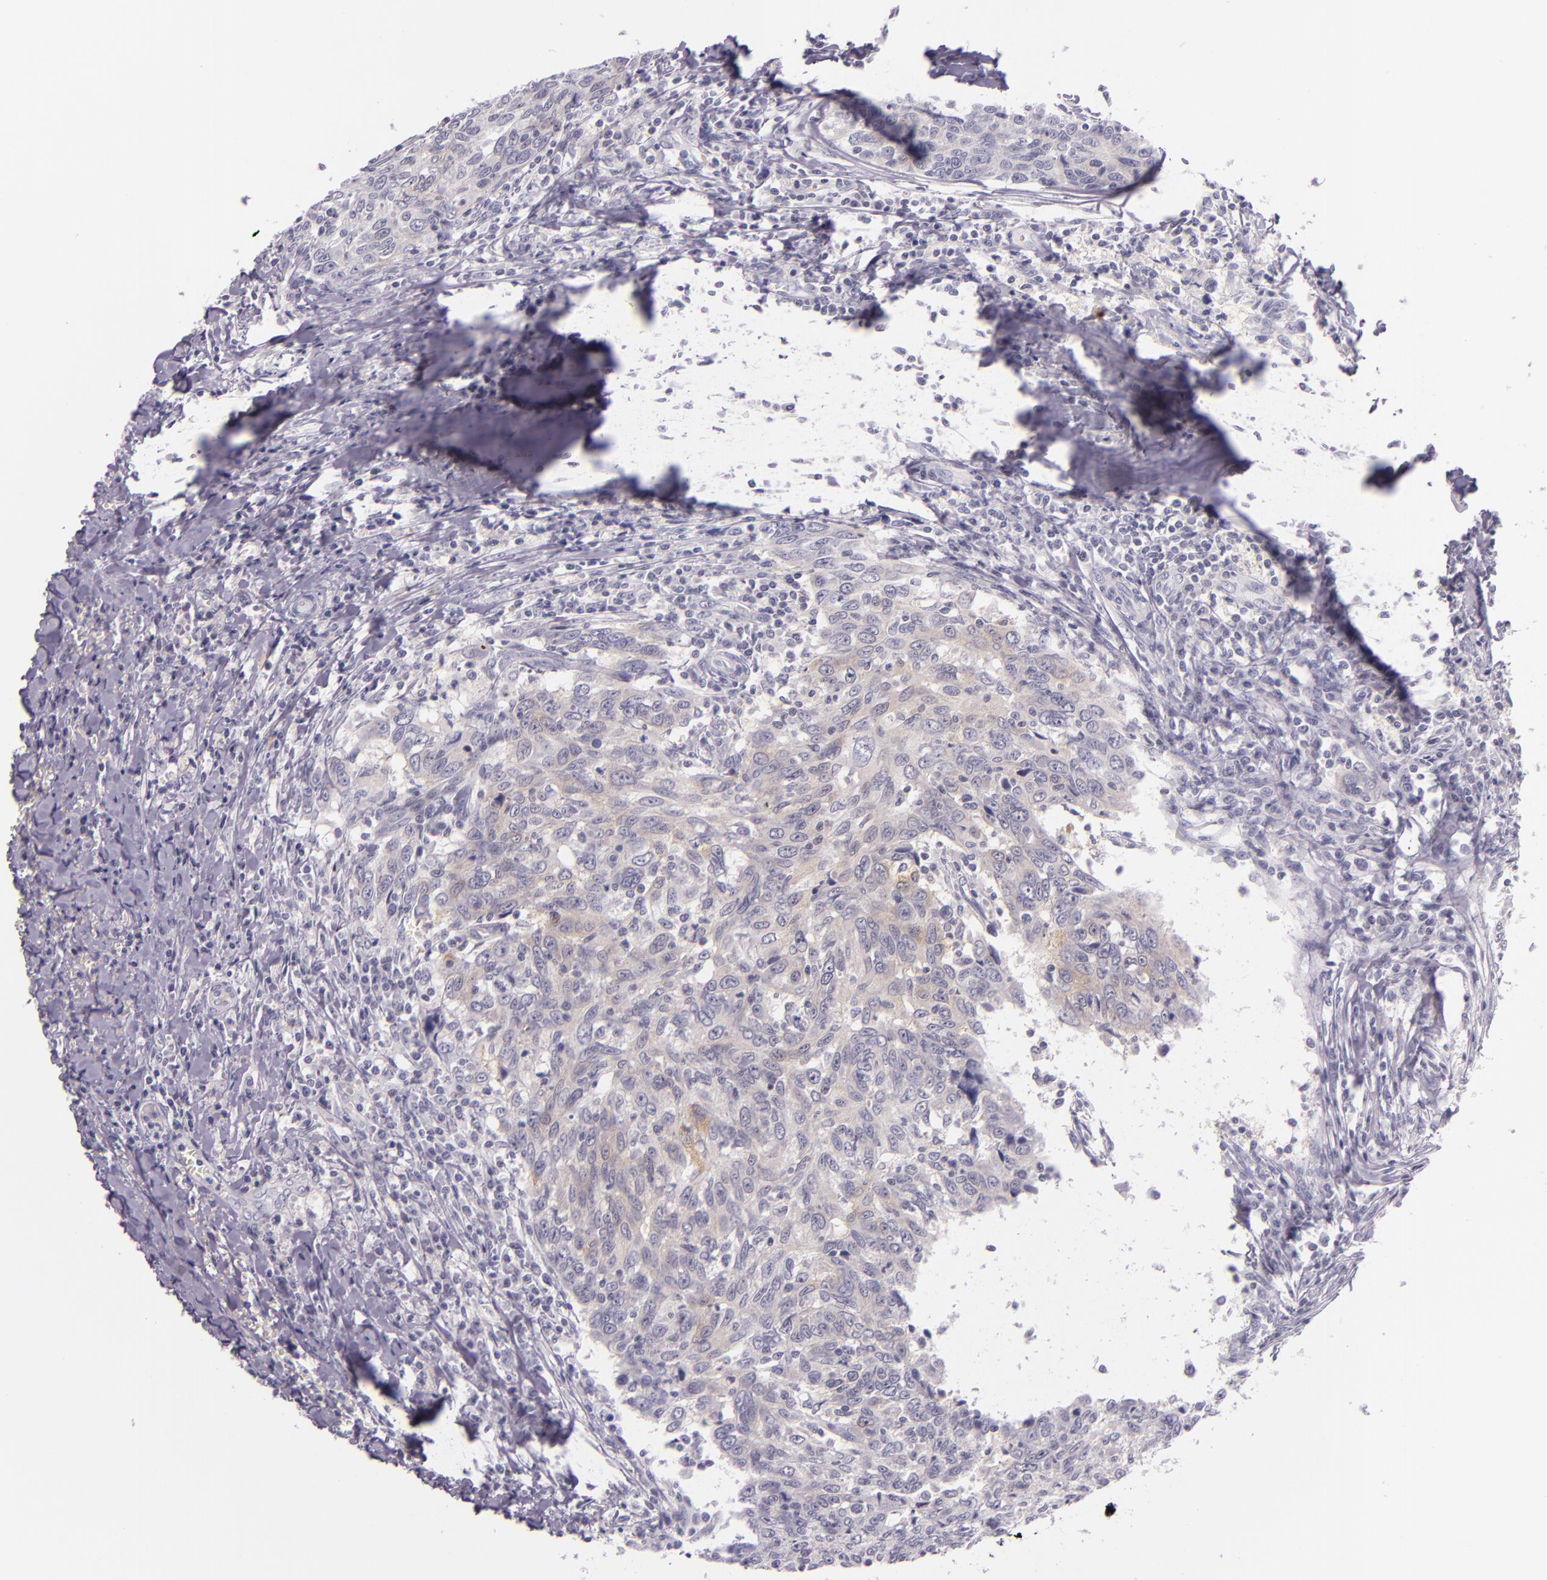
{"staining": {"intensity": "weak", "quantity": "<25%", "location": "cytoplasmic/membranous"}, "tissue": "breast cancer", "cell_type": "Tumor cells", "image_type": "cancer", "snomed": [{"axis": "morphology", "description": "Duct carcinoma"}, {"axis": "topography", "description": "Breast"}], "caption": "A high-resolution image shows immunohistochemistry (IHC) staining of breast cancer, which shows no significant expression in tumor cells. (Brightfield microscopy of DAB (3,3'-diaminobenzidine) IHC at high magnification).", "gene": "HSP90AA1", "patient": {"sex": "female", "age": 50}}